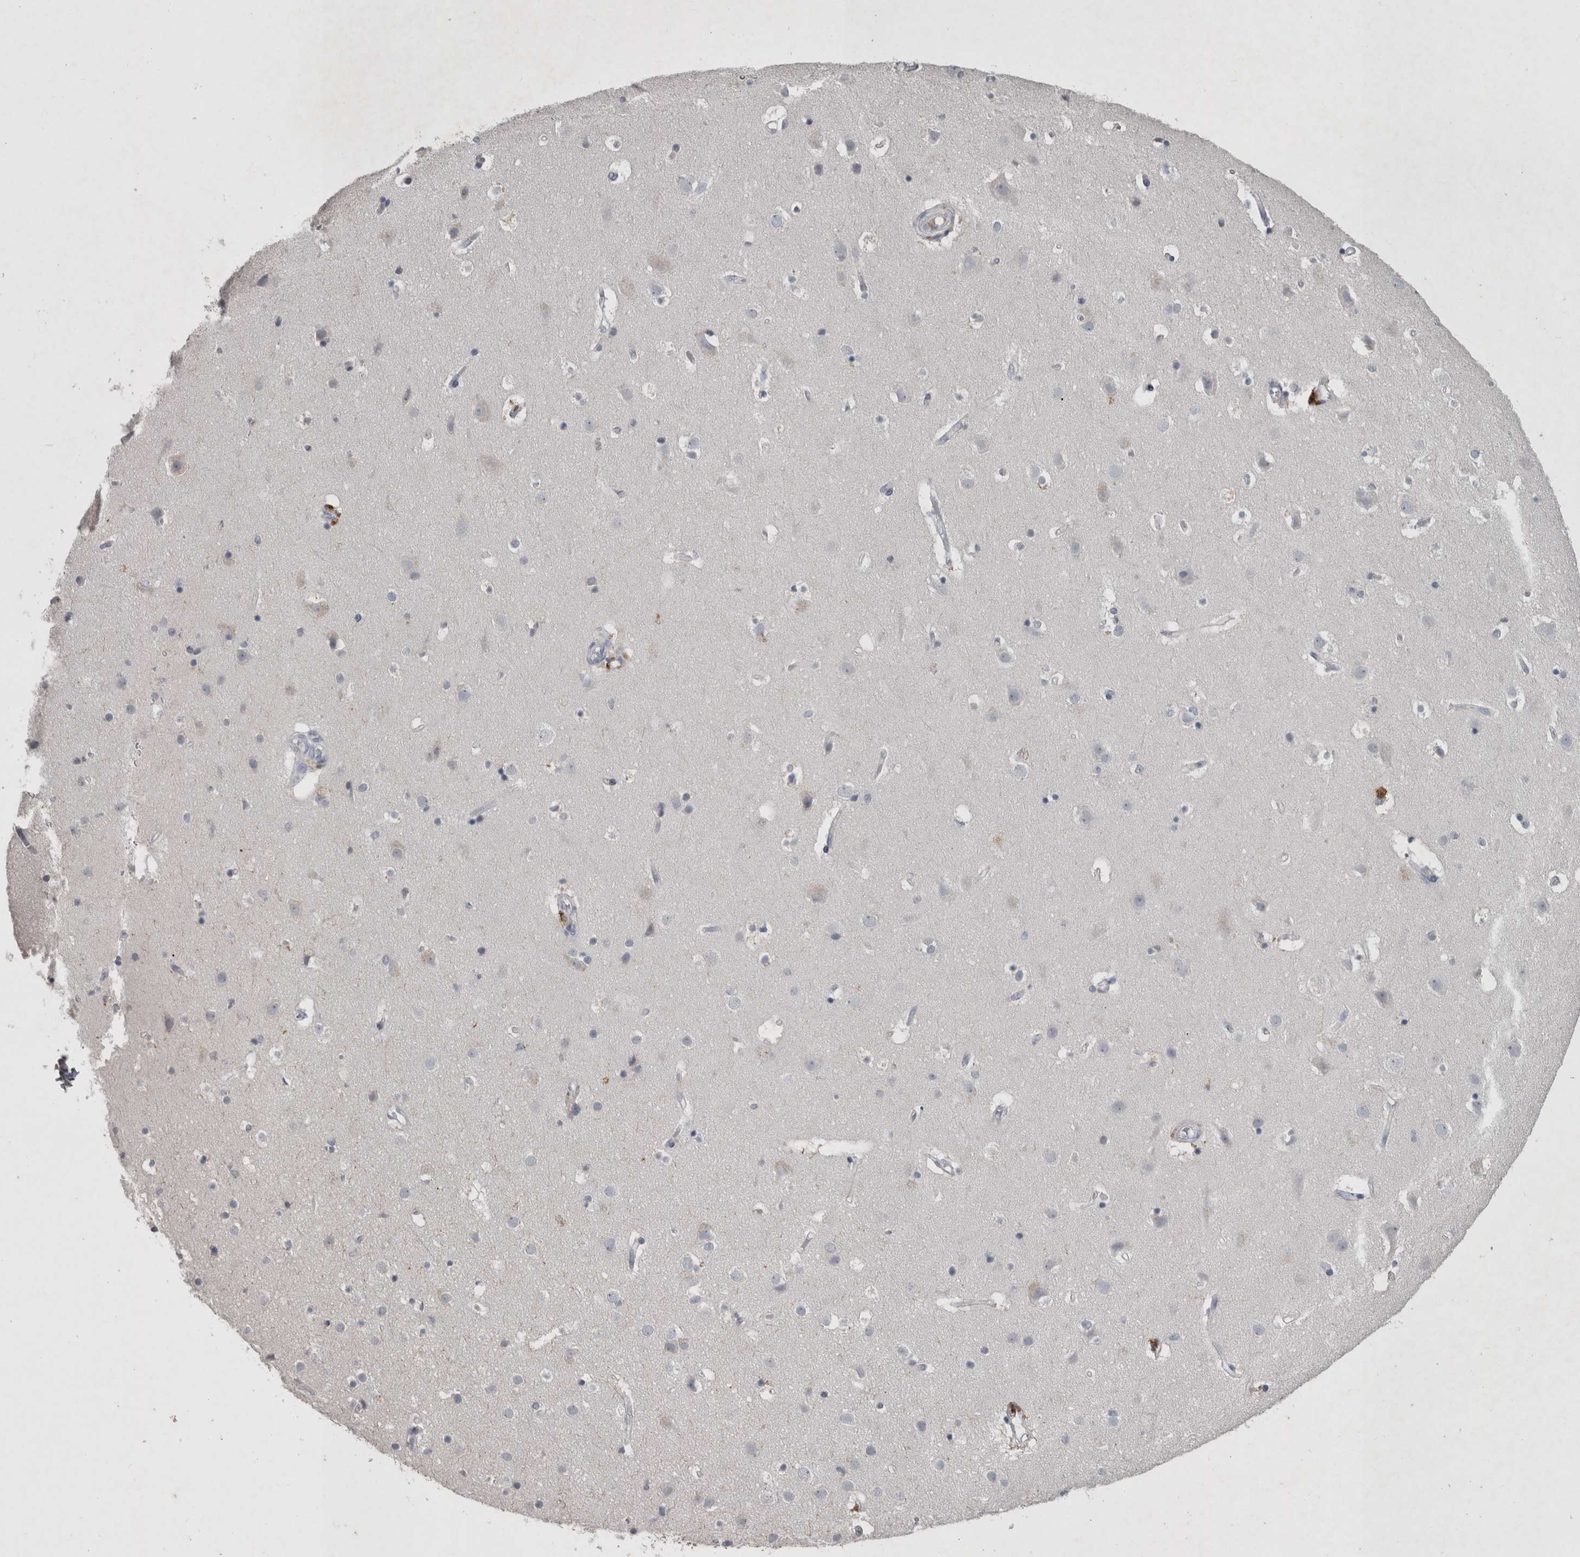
{"staining": {"intensity": "negative", "quantity": "none", "location": "none"}, "tissue": "cerebral cortex", "cell_type": "Endothelial cells", "image_type": "normal", "snomed": [{"axis": "morphology", "description": "Normal tissue, NOS"}, {"axis": "topography", "description": "Cerebral cortex"}], "caption": "Benign cerebral cortex was stained to show a protein in brown. There is no significant staining in endothelial cells. (DAB (3,3'-diaminobenzidine) immunohistochemistry (IHC) with hematoxylin counter stain).", "gene": "SLC22A11", "patient": {"sex": "male", "age": 54}}